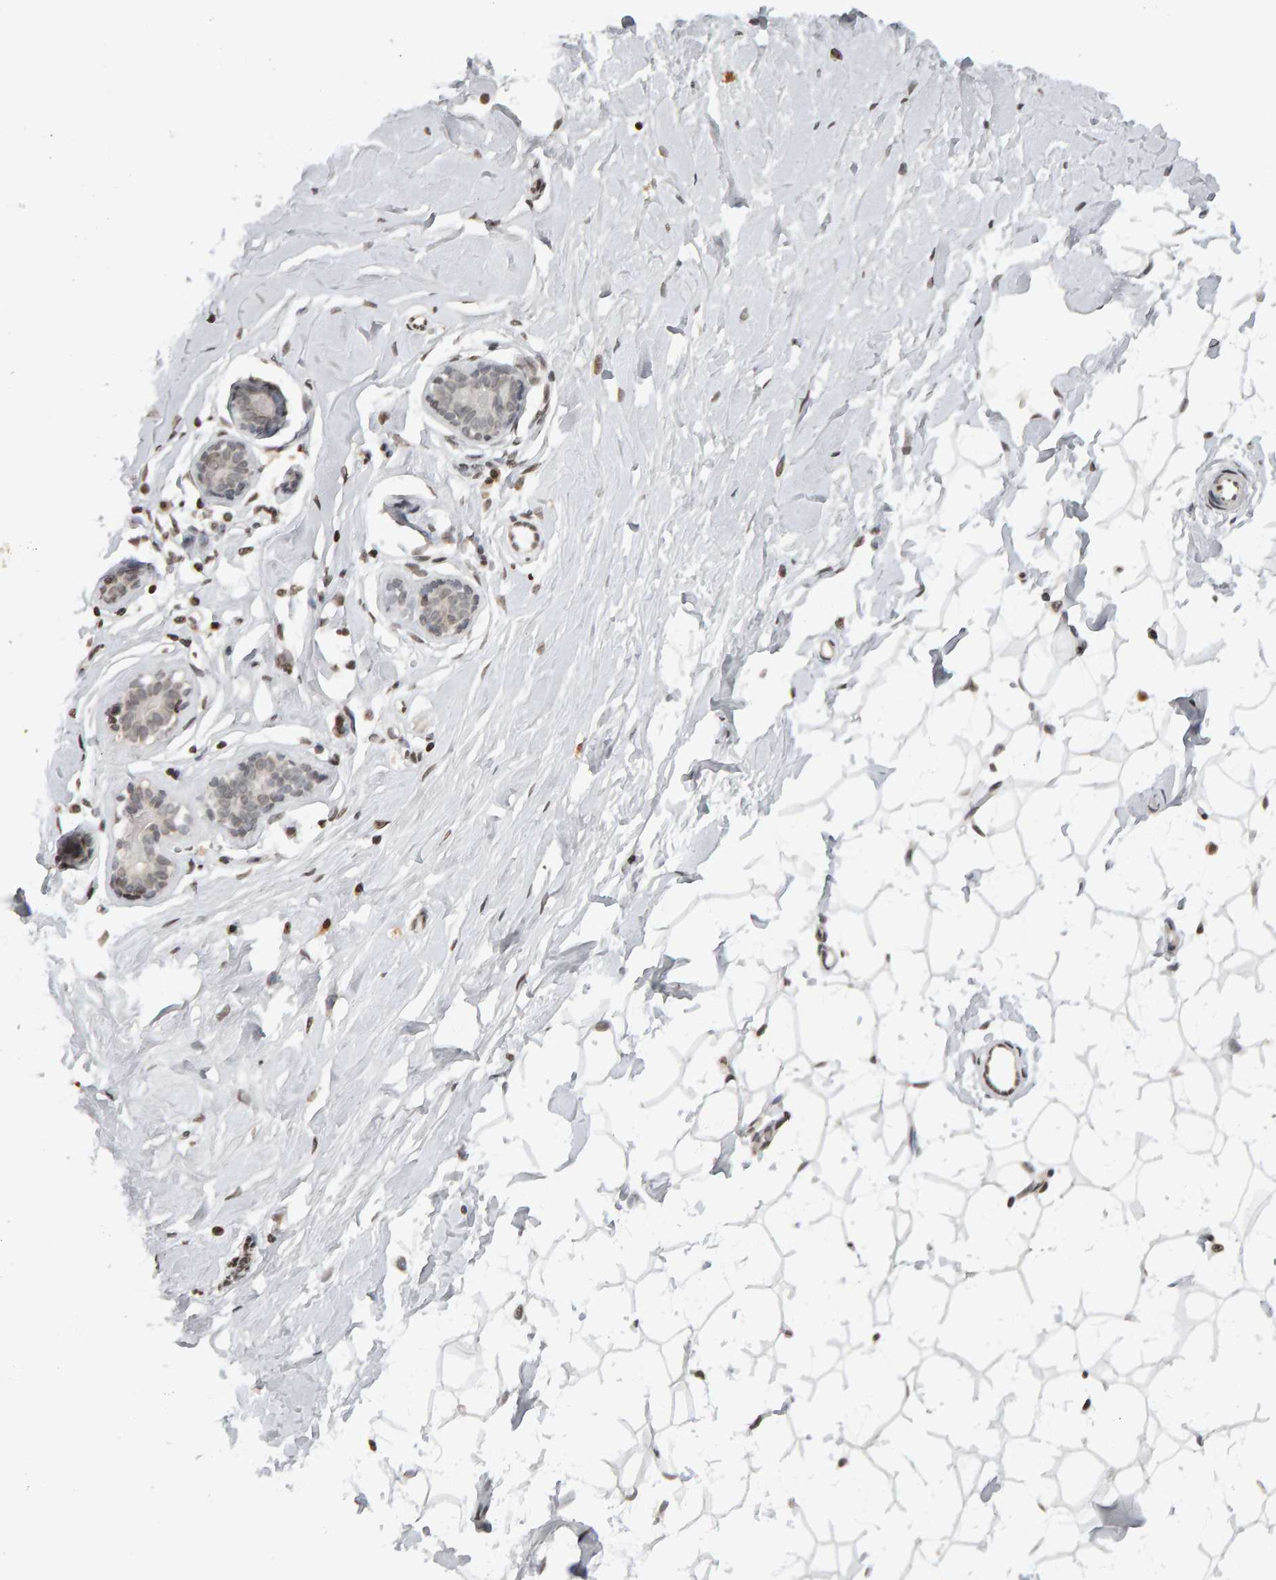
{"staining": {"intensity": "weak", "quantity": ">75%", "location": "nuclear"}, "tissue": "breast", "cell_type": "Adipocytes", "image_type": "normal", "snomed": [{"axis": "morphology", "description": "Normal tissue, NOS"}, {"axis": "topography", "description": "Breast"}], "caption": "Immunohistochemical staining of normal human breast reveals >75% levels of weak nuclear protein staining in about >75% of adipocytes.", "gene": "TRAM1", "patient": {"sex": "female", "age": 23}}